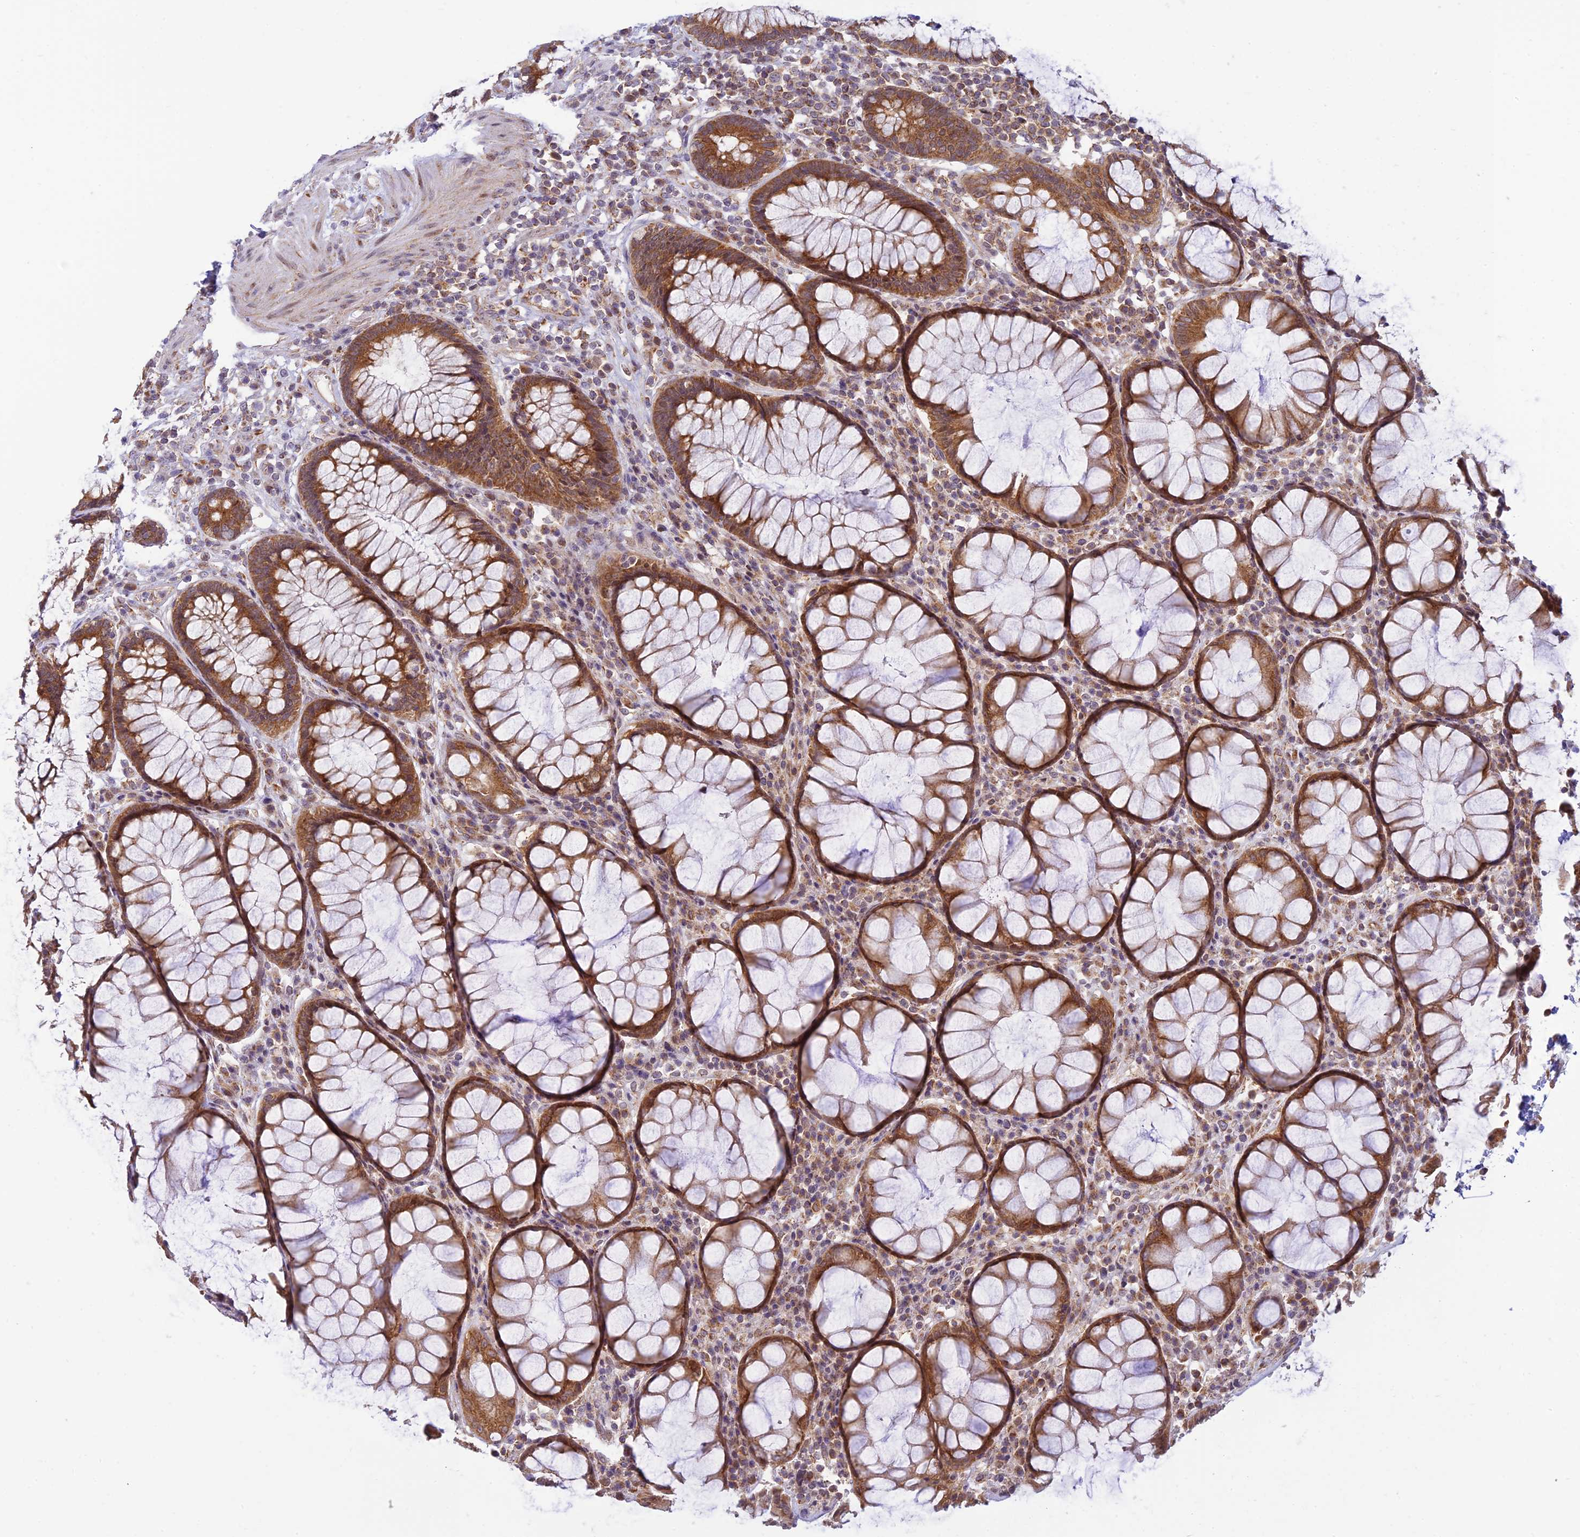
{"staining": {"intensity": "strong", "quantity": ">75%", "location": "cytoplasmic/membranous"}, "tissue": "rectum", "cell_type": "Glandular cells", "image_type": "normal", "snomed": [{"axis": "morphology", "description": "Normal tissue, NOS"}, {"axis": "topography", "description": "Rectum"}], "caption": "Human rectum stained for a protein (brown) demonstrates strong cytoplasmic/membranous positive positivity in approximately >75% of glandular cells.", "gene": "HOOK2", "patient": {"sex": "male", "age": 64}}